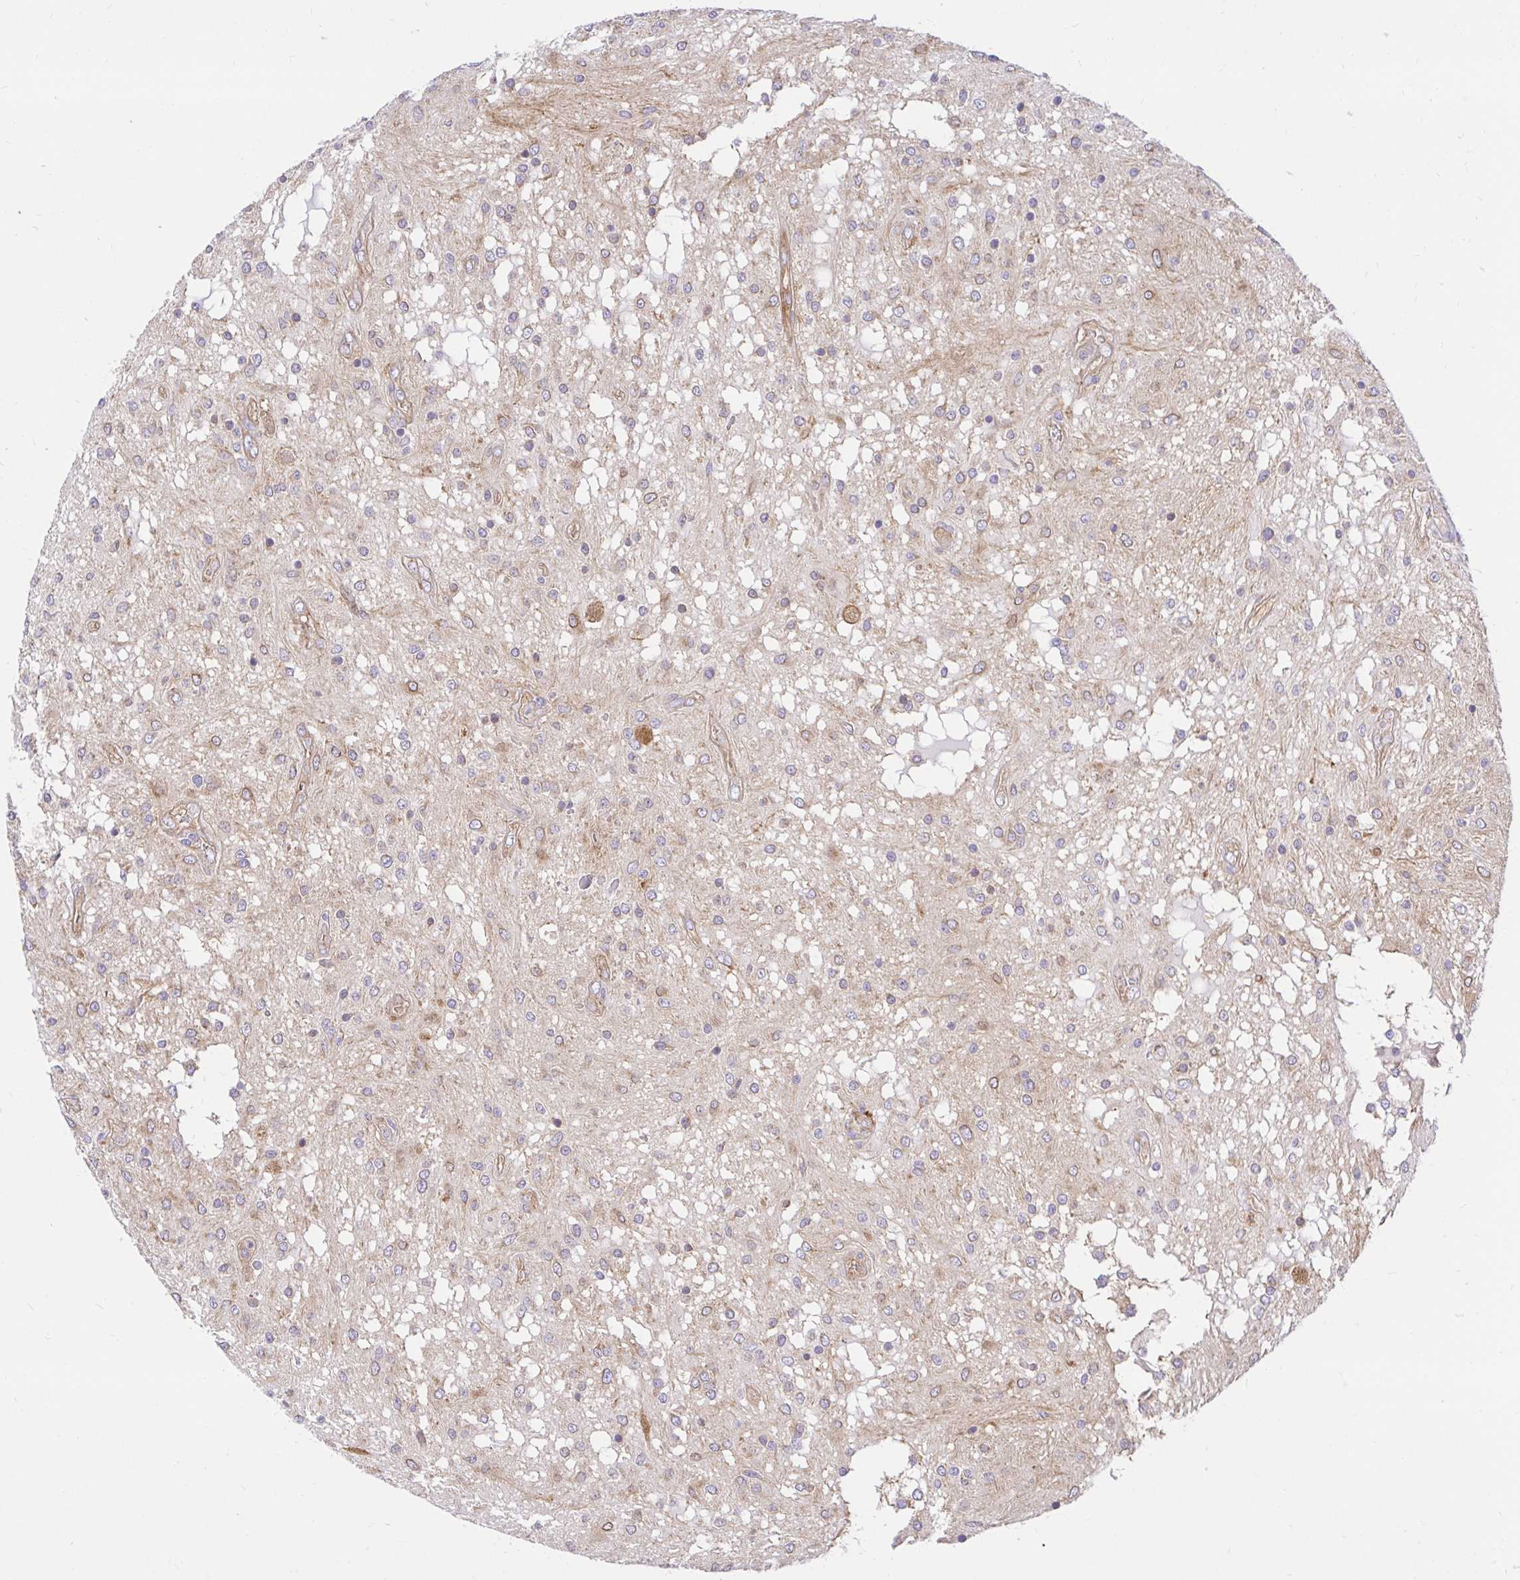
{"staining": {"intensity": "negative", "quantity": "none", "location": "none"}, "tissue": "glioma", "cell_type": "Tumor cells", "image_type": "cancer", "snomed": [{"axis": "morphology", "description": "Glioma, malignant, Low grade"}, {"axis": "topography", "description": "Cerebellum"}], "caption": "Malignant glioma (low-grade) was stained to show a protein in brown. There is no significant positivity in tumor cells.", "gene": "ABCB10", "patient": {"sex": "female", "age": 14}}